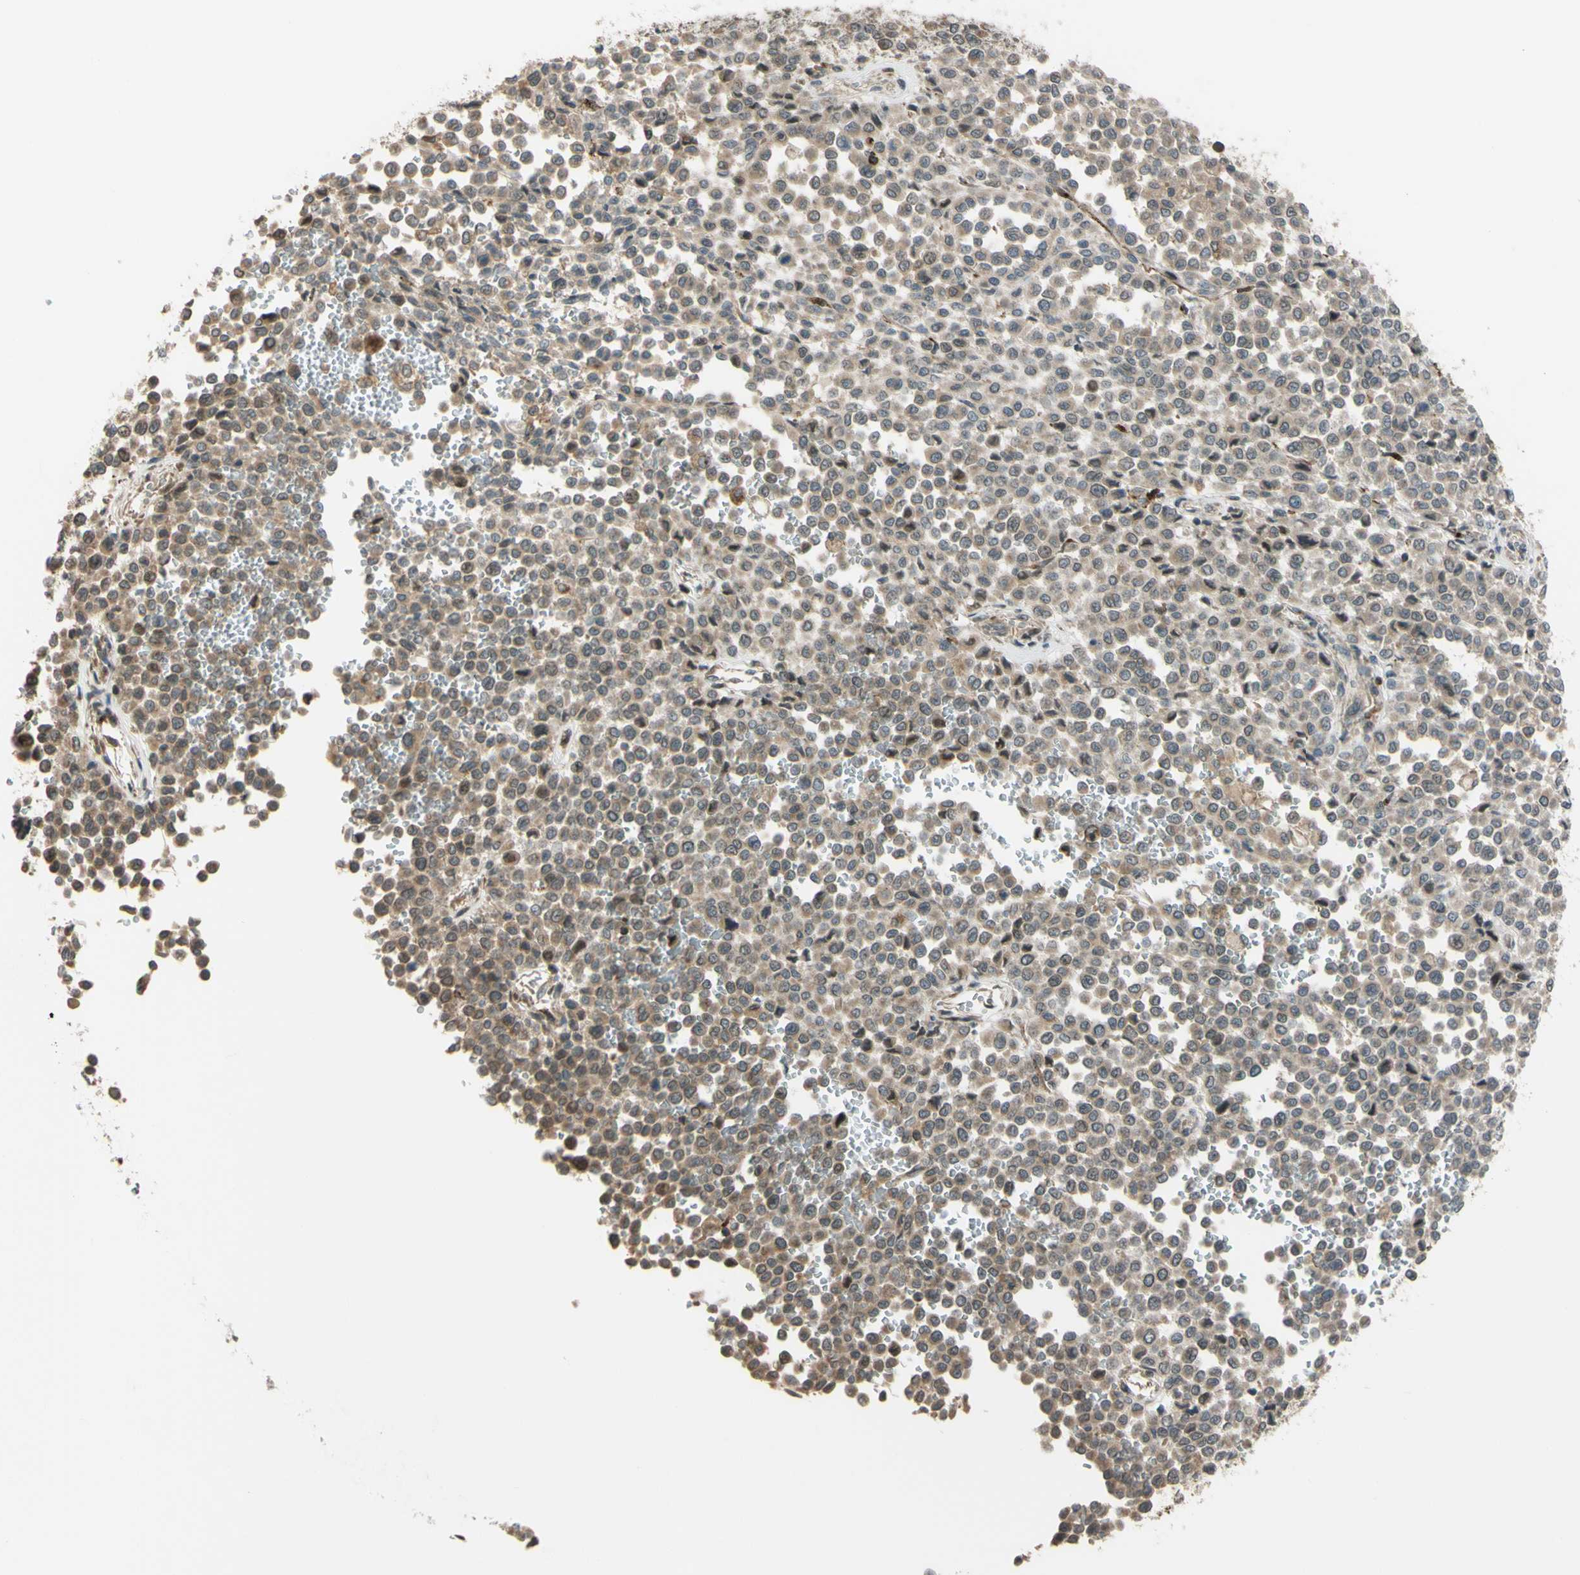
{"staining": {"intensity": "weak", "quantity": "25%-75%", "location": "cytoplasmic/membranous,nuclear"}, "tissue": "melanoma", "cell_type": "Tumor cells", "image_type": "cancer", "snomed": [{"axis": "morphology", "description": "Malignant melanoma, Metastatic site"}, {"axis": "topography", "description": "Pancreas"}], "caption": "This is an image of IHC staining of melanoma, which shows weak staining in the cytoplasmic/membranous and nuclear of tumor cells.", "gene": "FLII", "patient": {"sex": "female", "age": 30}}